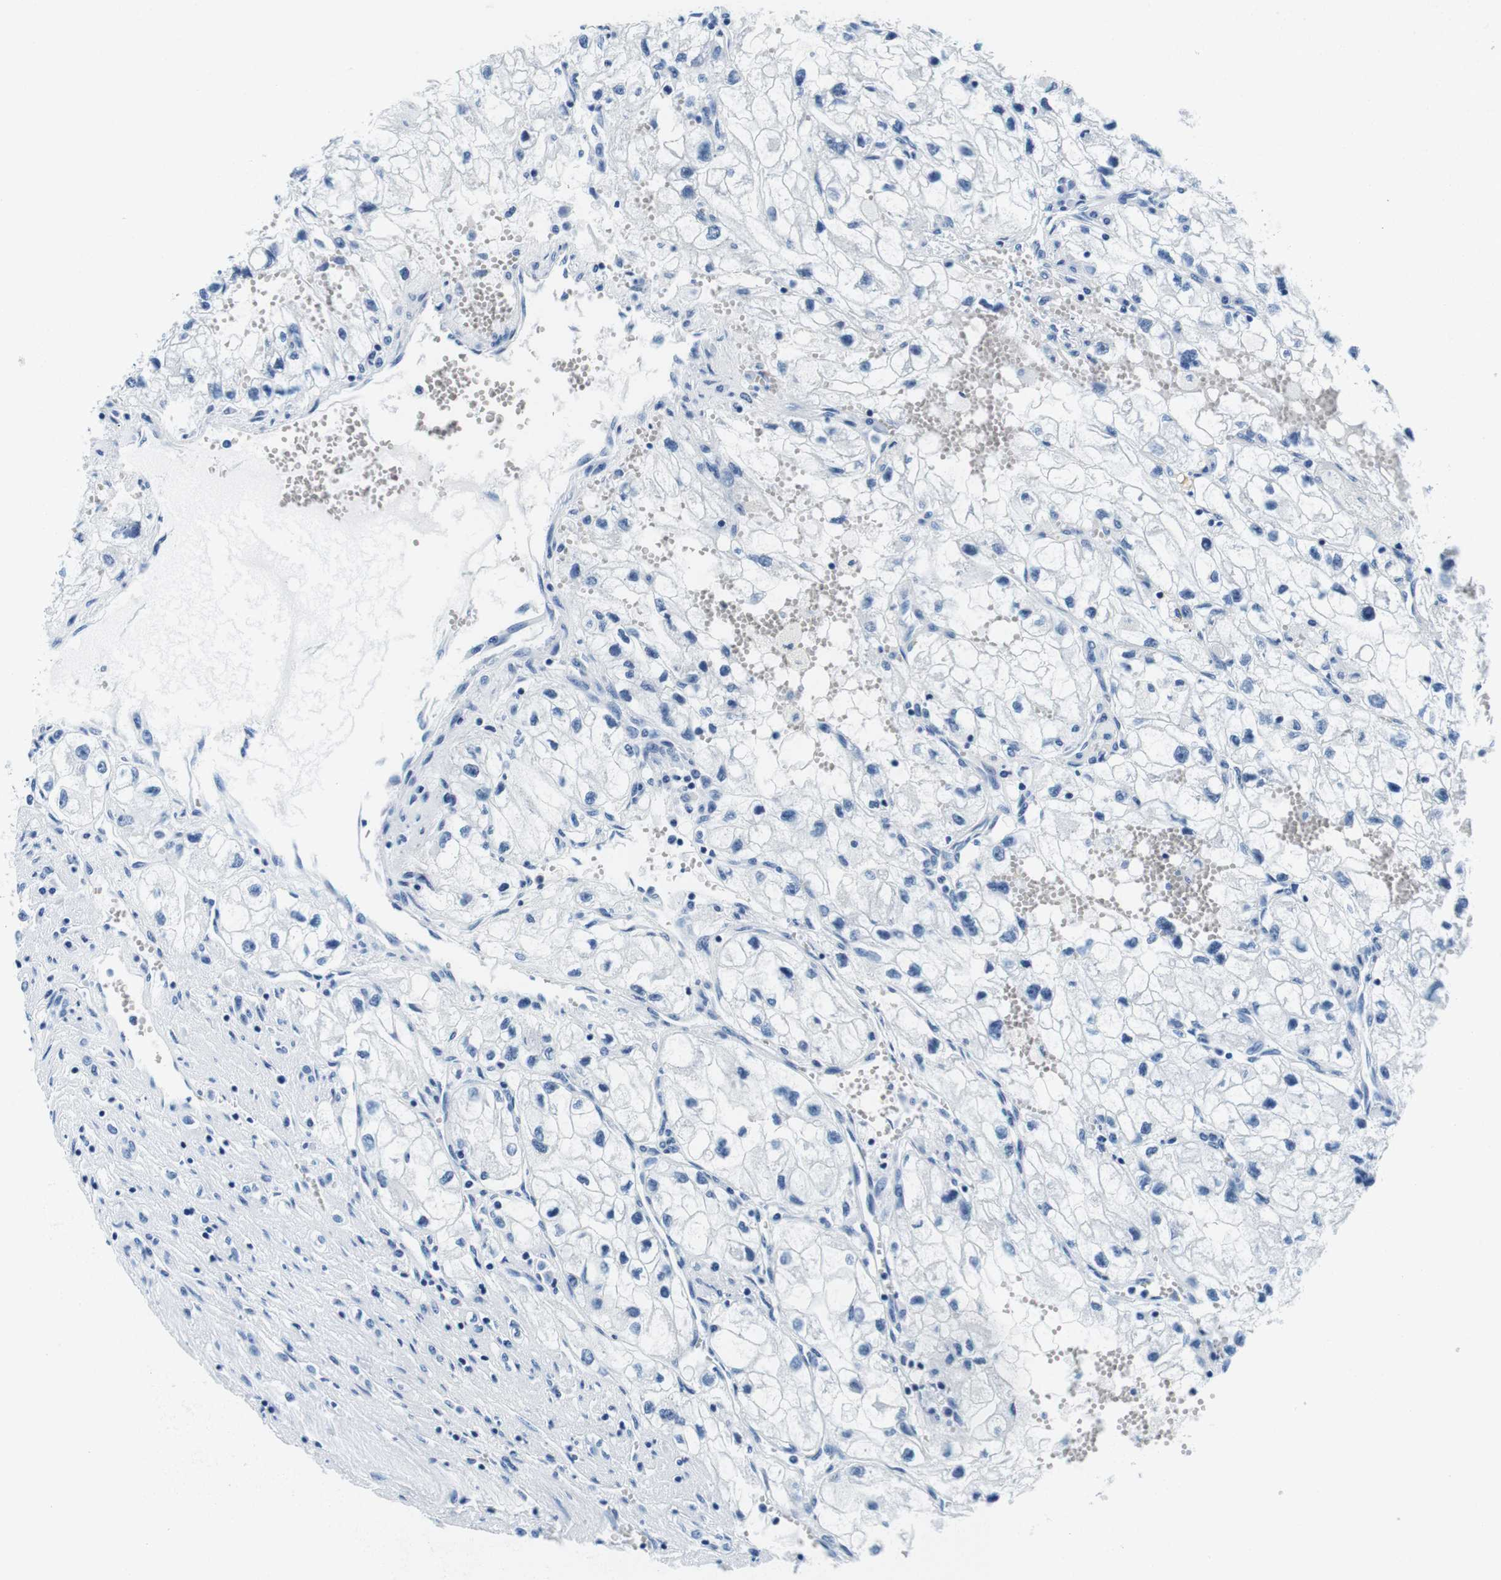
{"staining": {"intensity": "negative", "quantity": "none", "location": "none"}, "tissue": "renal cancer", "cell_type": "Tumor cells", "image_type": "cancer", "snomed": [{"axis": "morphology", "description": "Adenocarcinoma, NOS"}, {"axis": "topography", "description": "Kidney"}], "caption": "Immunohistochemistry of human renal cancer (adenocarcinoma) demonstrates no expression in tumor cells.", "gene": "ELANE", "patient": {"sex": "female", "age": 70}}